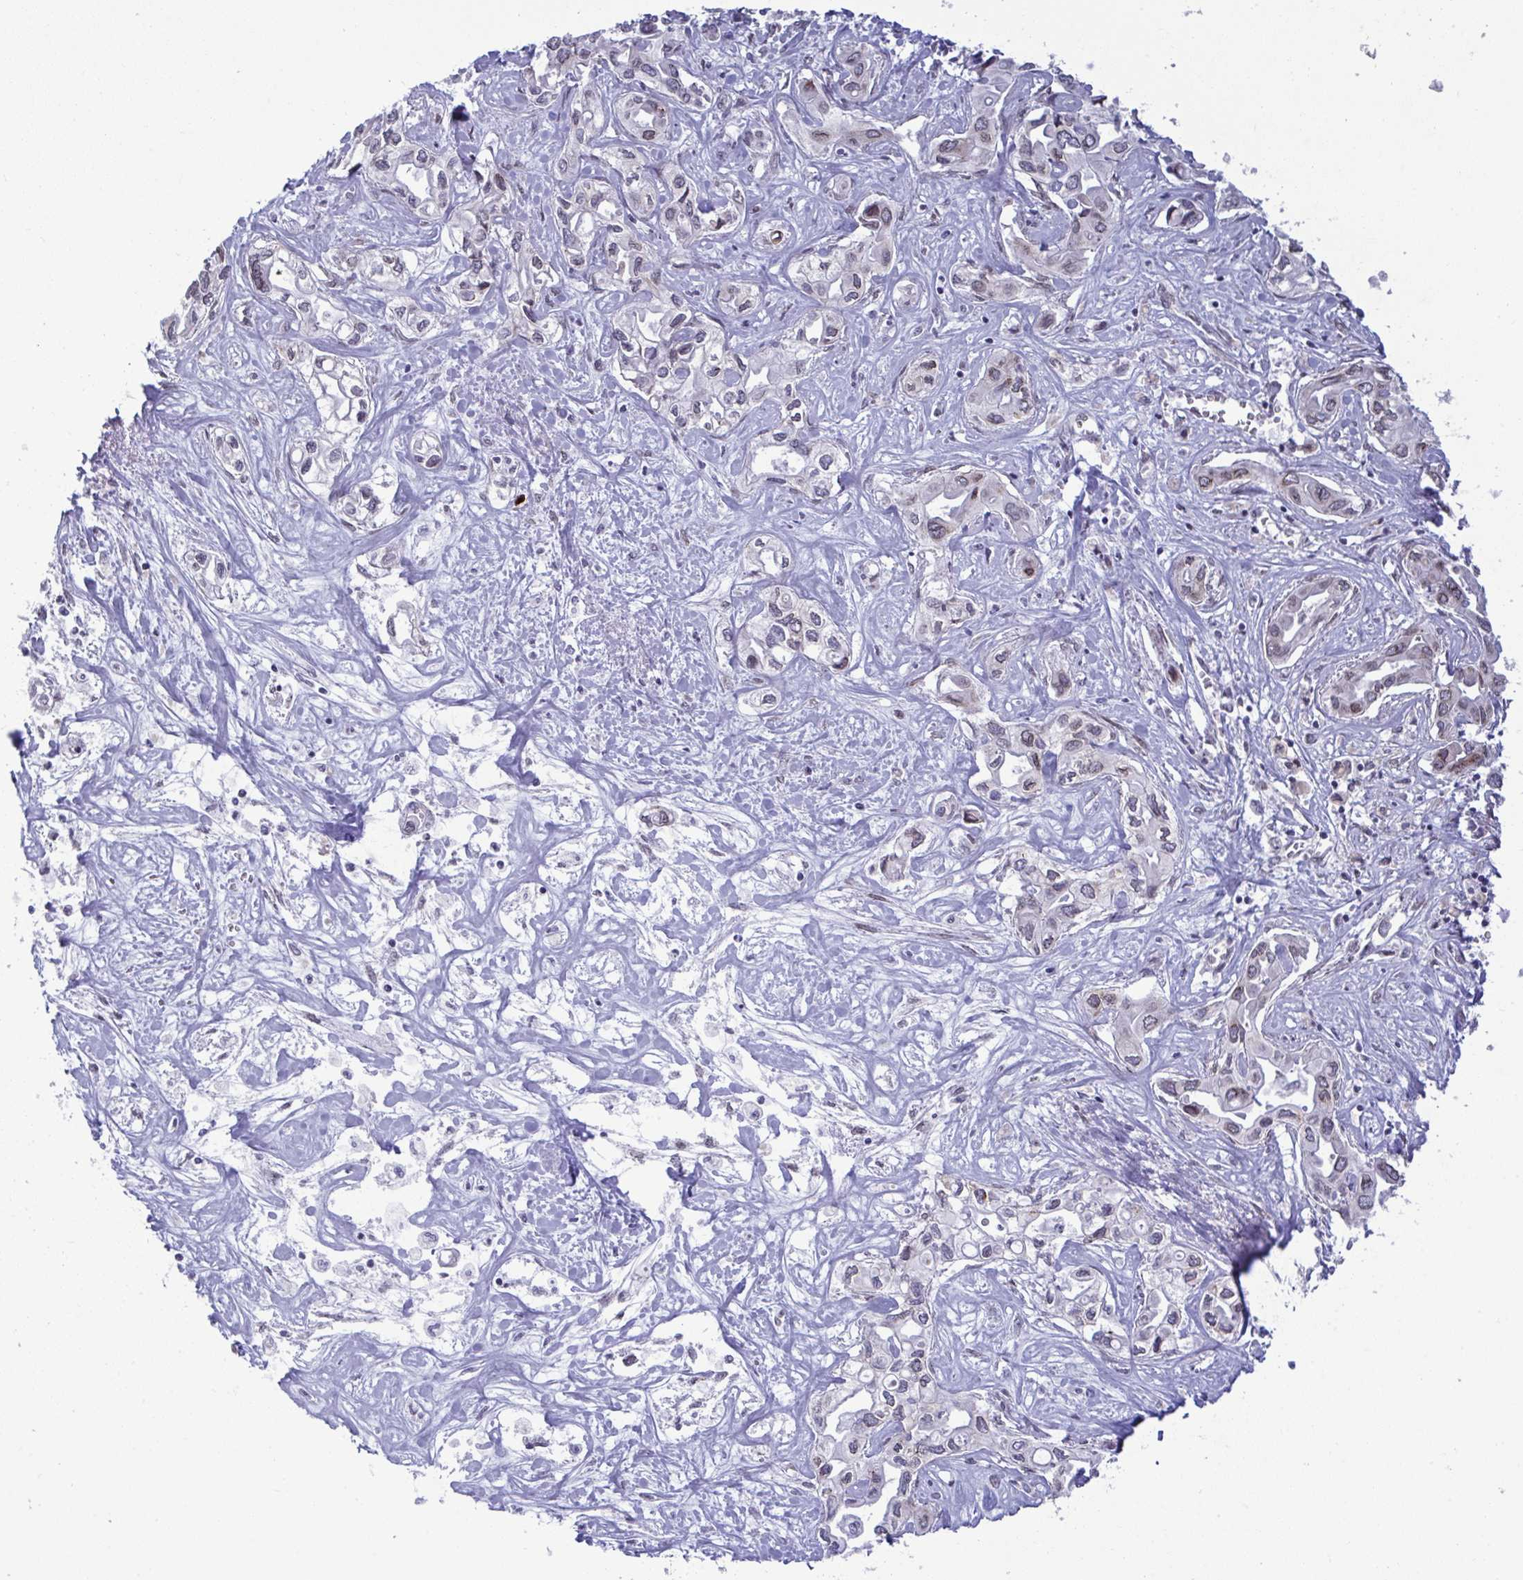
{"staining": {"intensity": "moderate", "quantity": "<25%", "location": "cytoplasmic/membranous,nuclear"}, "tissue": "liver cancer", "cell_type": "Tumor cells", "image_type": "cancer", "snomed": [{"axis": "morphology", "description": "Cholangiocarcinoma"}, {"axis": "topography", "description": "Liver"}], "caption": "Cholangiocarcinoma (liver) stained for a protein displays moderate cytoplasmic/membranous and nuclear positivity in tumor cells. The staining was performed using DAB (3,3'-diaminobenzidine) to visualize the protein expression in brown, while the nuclei were stained in blue with hematoxylin (Magnification: 20x).", "gene": "RANBP2", "patient": {"sex": "female", "age": 64}}